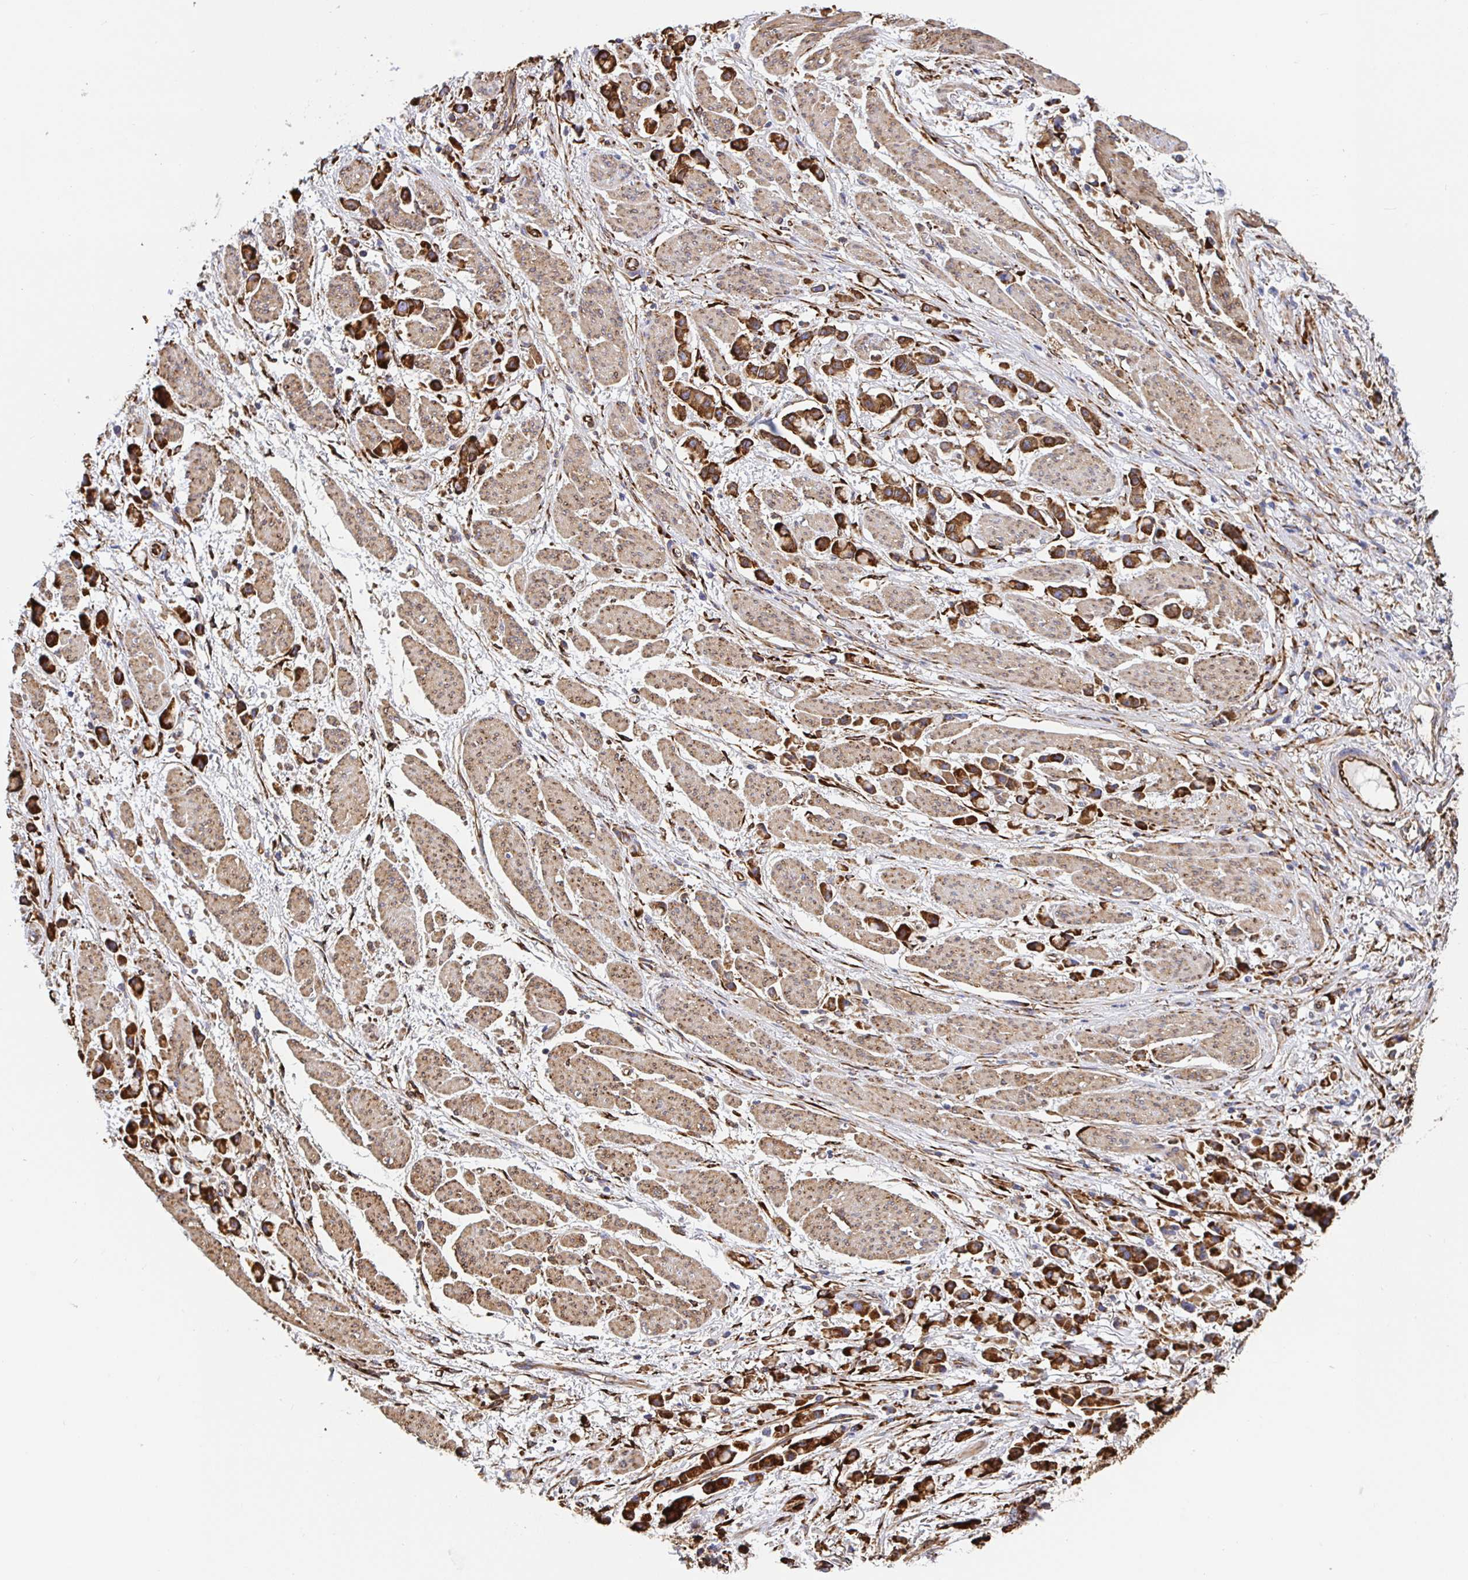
{"staining": {"intensity": "strong", "quantity": ">75%", "location": "cytoplasmic/membranous"}, "tissue": "stomach cancer", "cell_type": "Tumor cells", "image_type": "cancer", "snomed": [{"axis": "morphology", "description": "Adenocarcinoma, NOS"}, {"axis": "topography", "description": "Stomach"}], "caption": "DAB immunohistochemical staining of human stomach cancer (adenocarcinoma) demonstrates strong cytoplasmic/membranous protein positivity in approximately >75% of tumor cells.", "gene": "MAOA", "patient": {"sex": "female", "age": 81}}